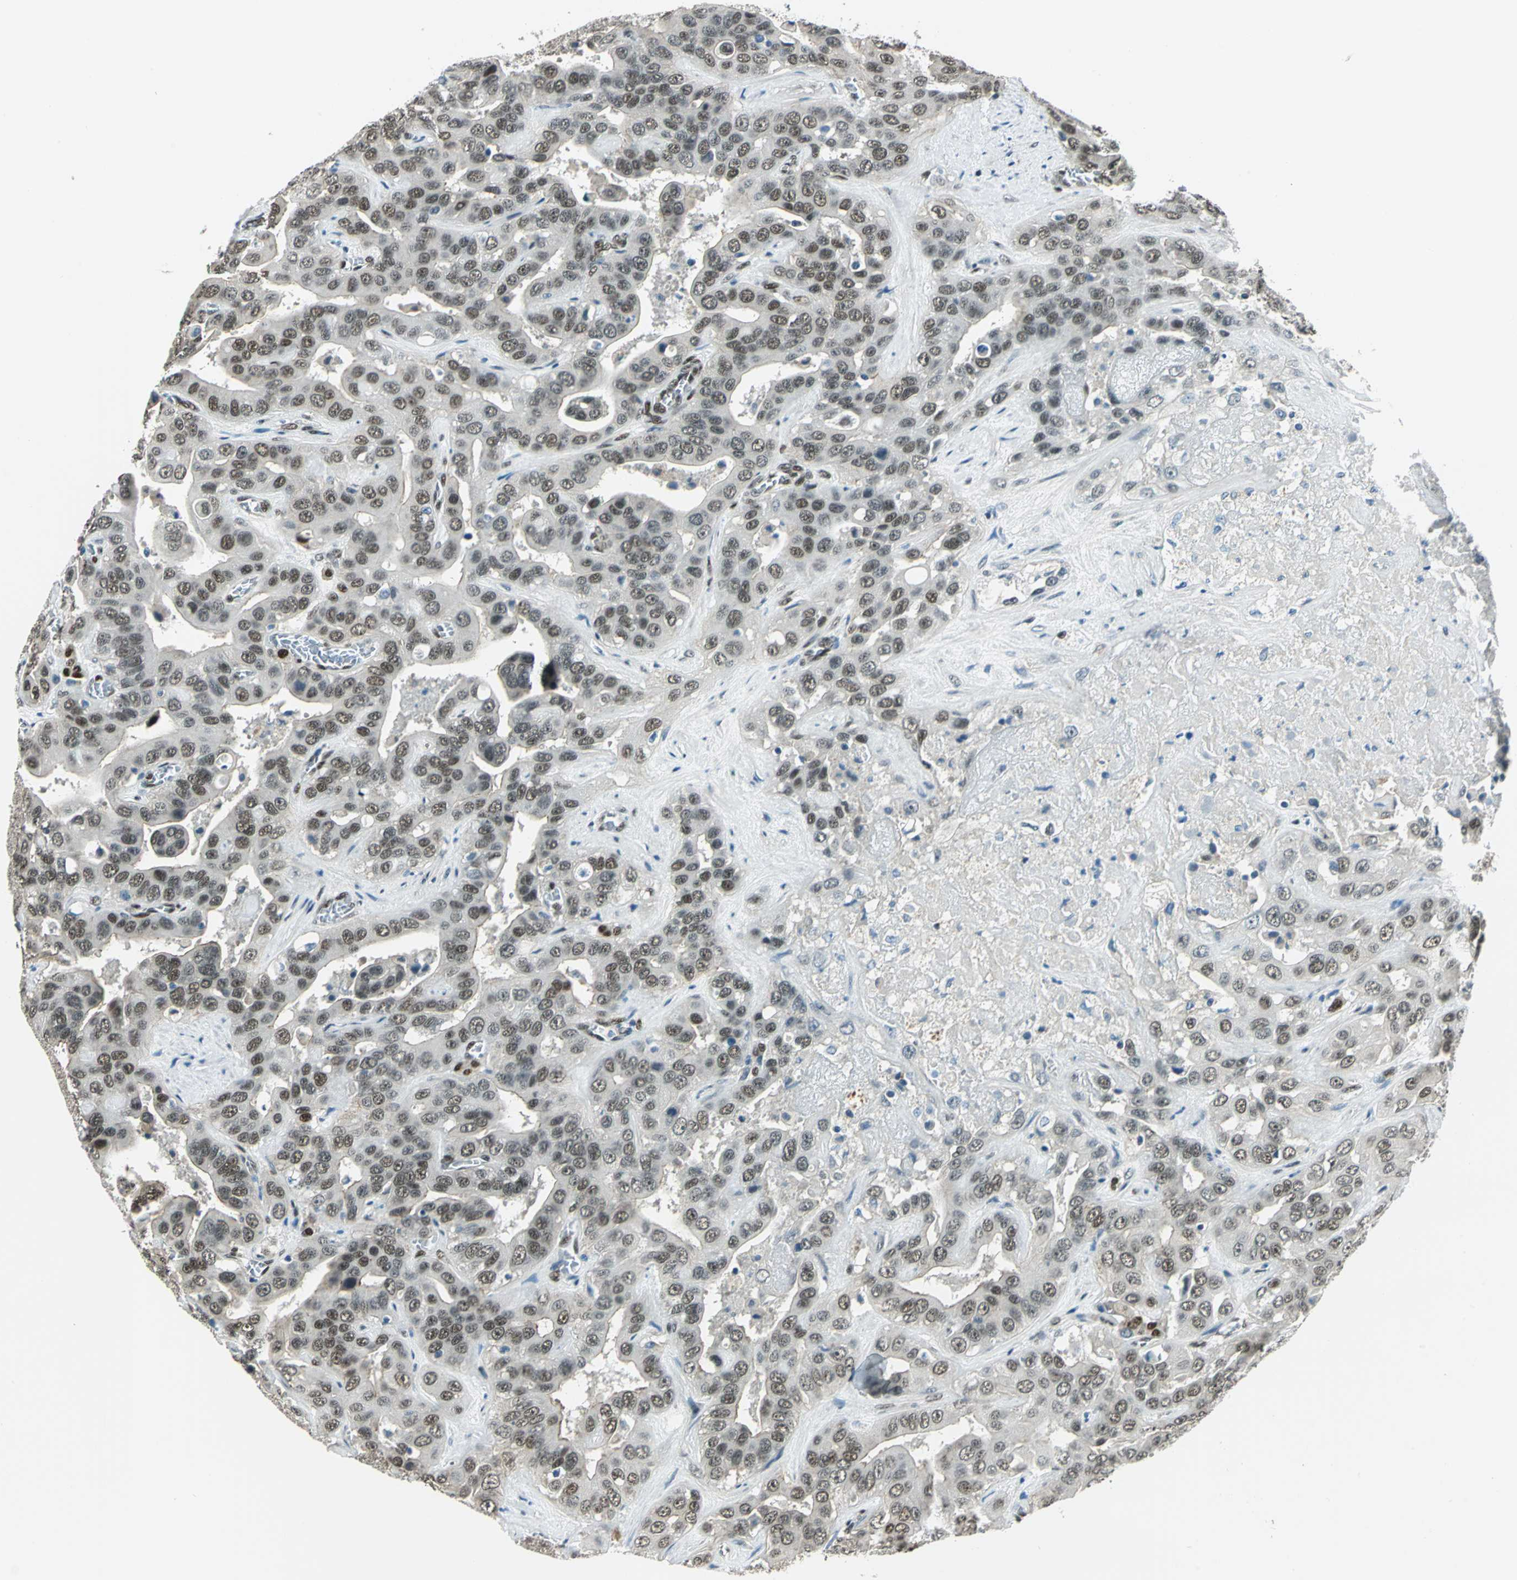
{"staining": {"intensity": "moderate", "quantity": ">75%", "location": "nuclear"}, "tissue": "liver cancer", "cell_type": "Tumor cells", "image_type": "cancer", "snomed": [{"axis": "morphology", "description": "Cholangiocarcinoma"}, {"axis": "topography", "description": "Liver"}], "caption": "Immunohistochemical staining of human liver cholangiocarcinoma demonstrates medium levels of moderate nuclear staining in about >75% of tumor cells. Nuclei are stained in blue.", "gene": "NFIA", "patient": {"sex": "female", "age": 52}}